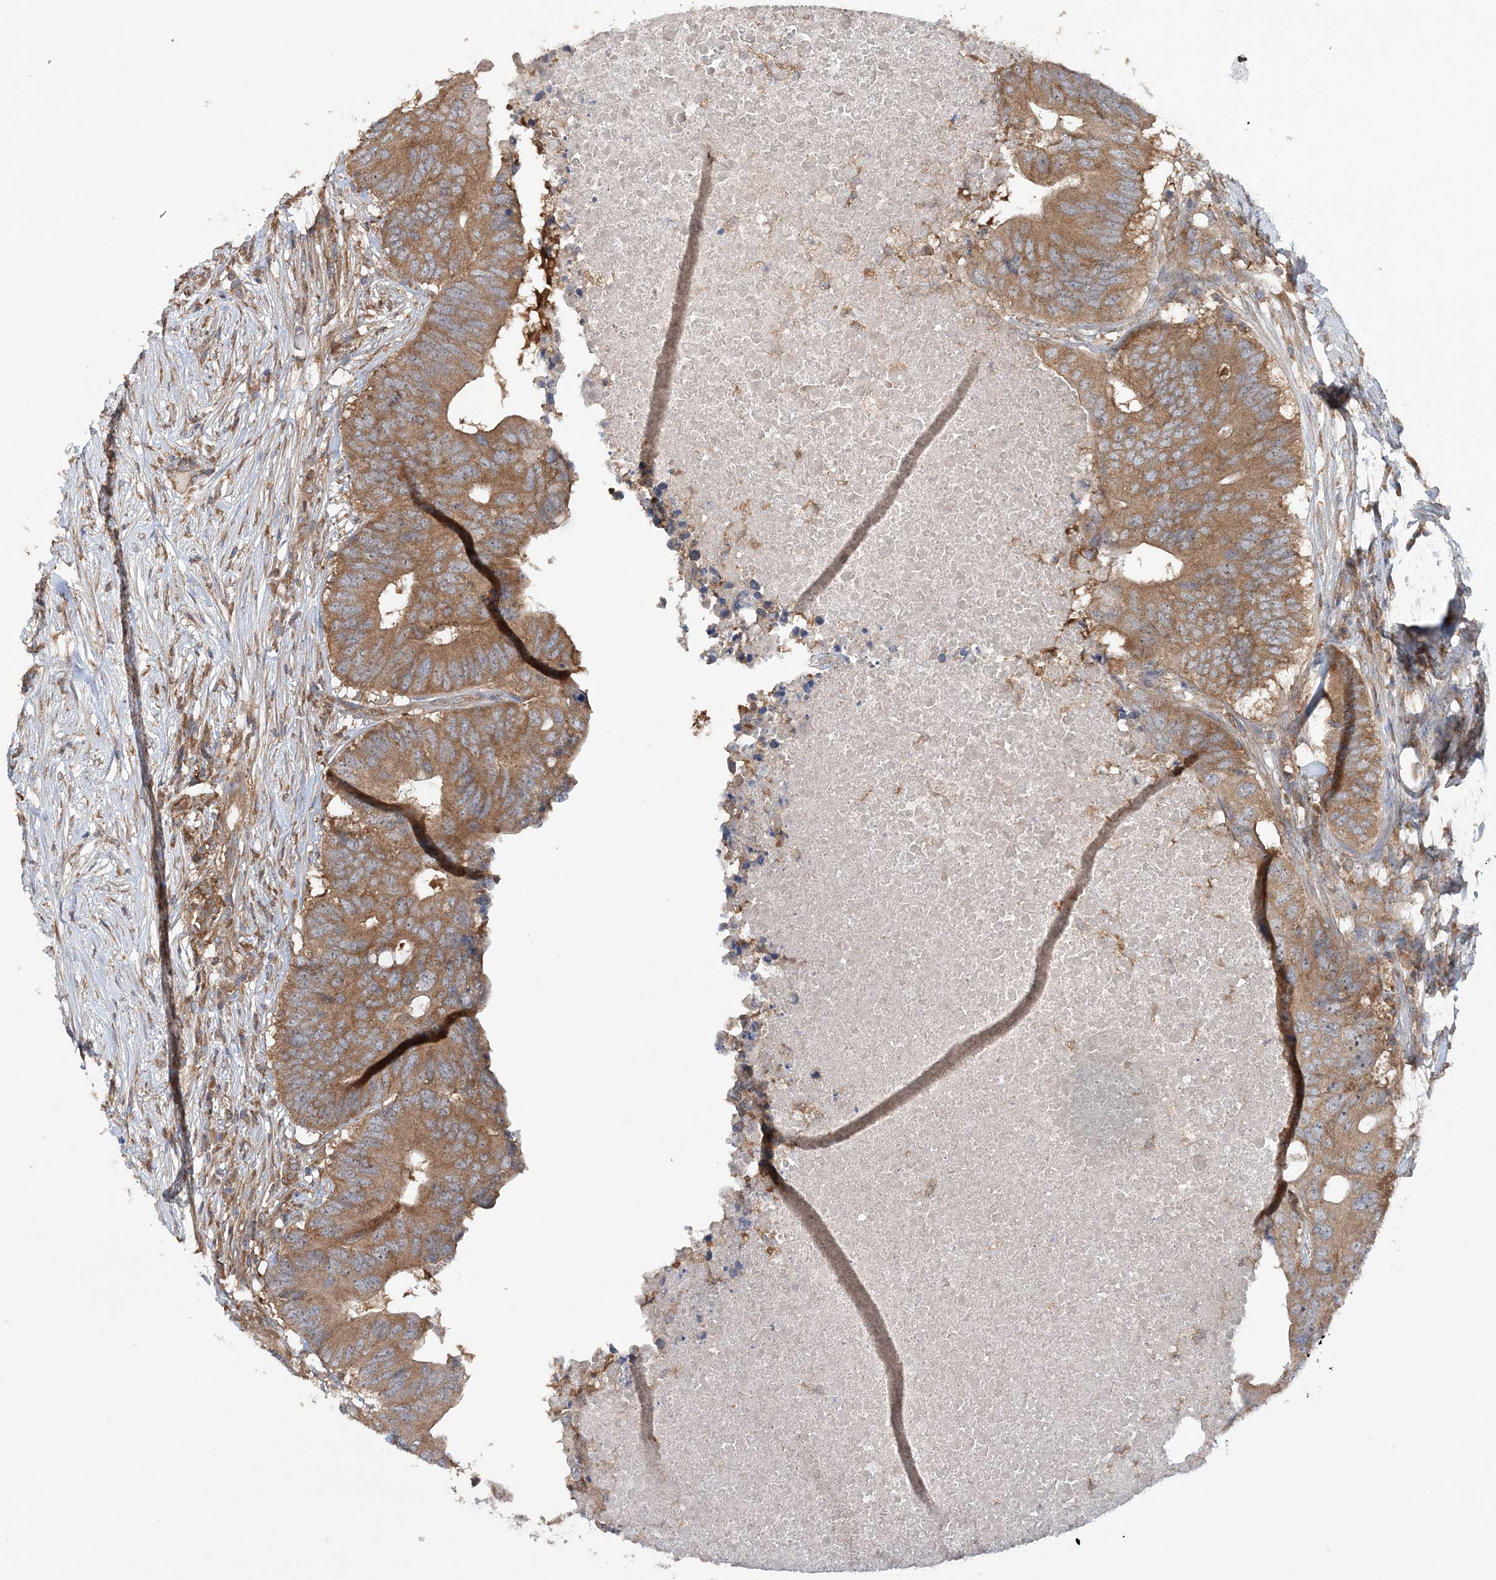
{"staining": {"intensity": "moderate", "quantity": ">75%", "location": "cytoplasmic/membranous"}, "tissue": "colorectal cancer", "cell_type": "Tumor cells", "image_type": "cancer", "snomed": [{"axis": "morphology", "description": "Adenocarcinoma, NOS"}, {"axis": "topography", "description": "Colon"}], "caption": "Moderate cytoplasmic/membranous protein staining is identified in approximately >75% of tumor cells in colorectal adenocarcinoma.", "gene": "ACAP2", "patient": {"sex": "male", "age": 71}}